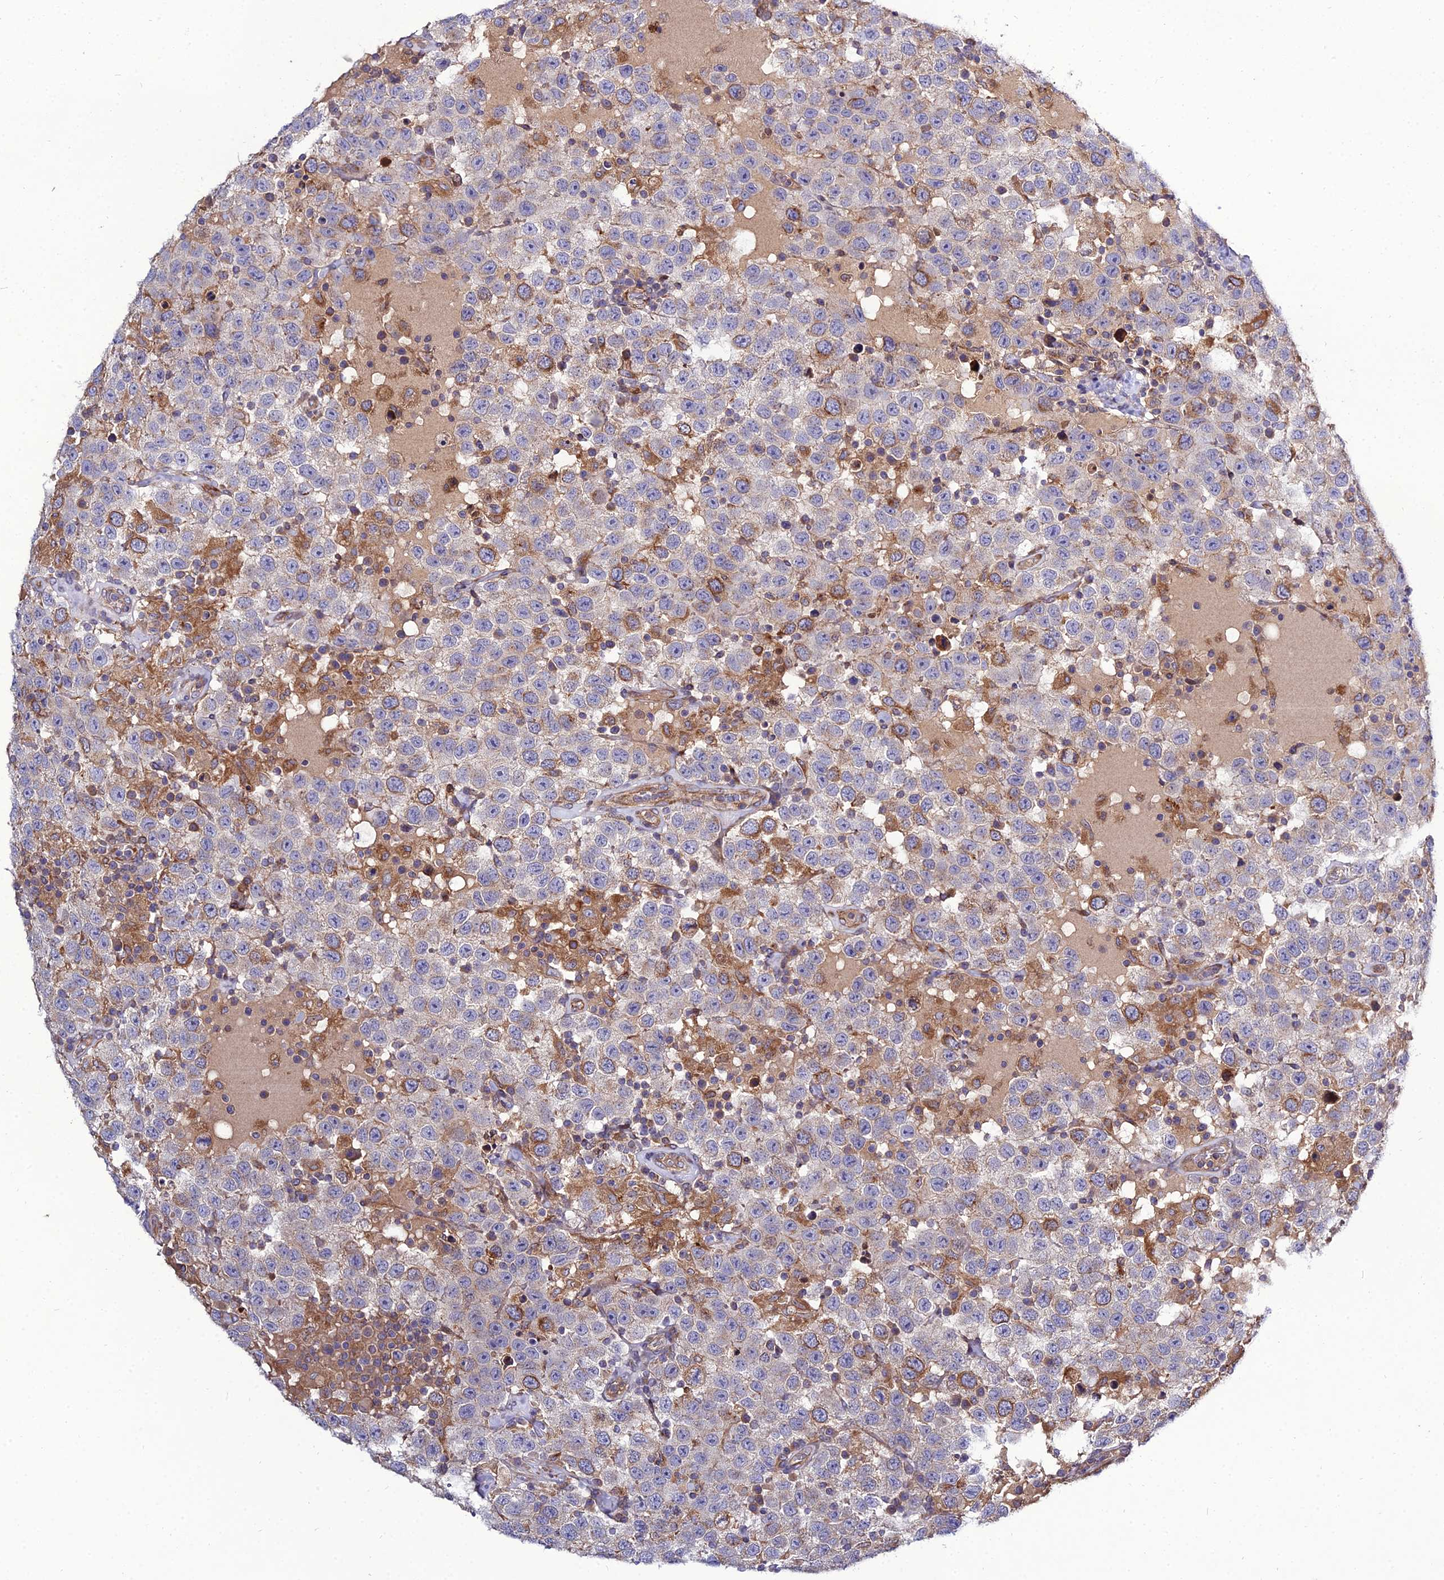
{"staining": {"intensity": "moderate", "quantity": "<25%", "location": "cytoplasmic/membranous"}, "tissue": "testis cancer", "cell_type": "Tumor cells", "image_type": "cancer", "snomed": [{"axis": "morphology", "description": "Seminoma, NOS"}, {"axis": "topography", "description": "Testis"}], "caption": "This histopathology image shows seminoma (testis) stained with immunohistochemistry (IHC) to label a protein in brown. The cytoplasmic/membranous of tumor cells show moderate positivity for the protein. Nuclei are counter-stained blue.", "gene": "ARL6IP1", "patient": {"sex": "male", "age": 41}}